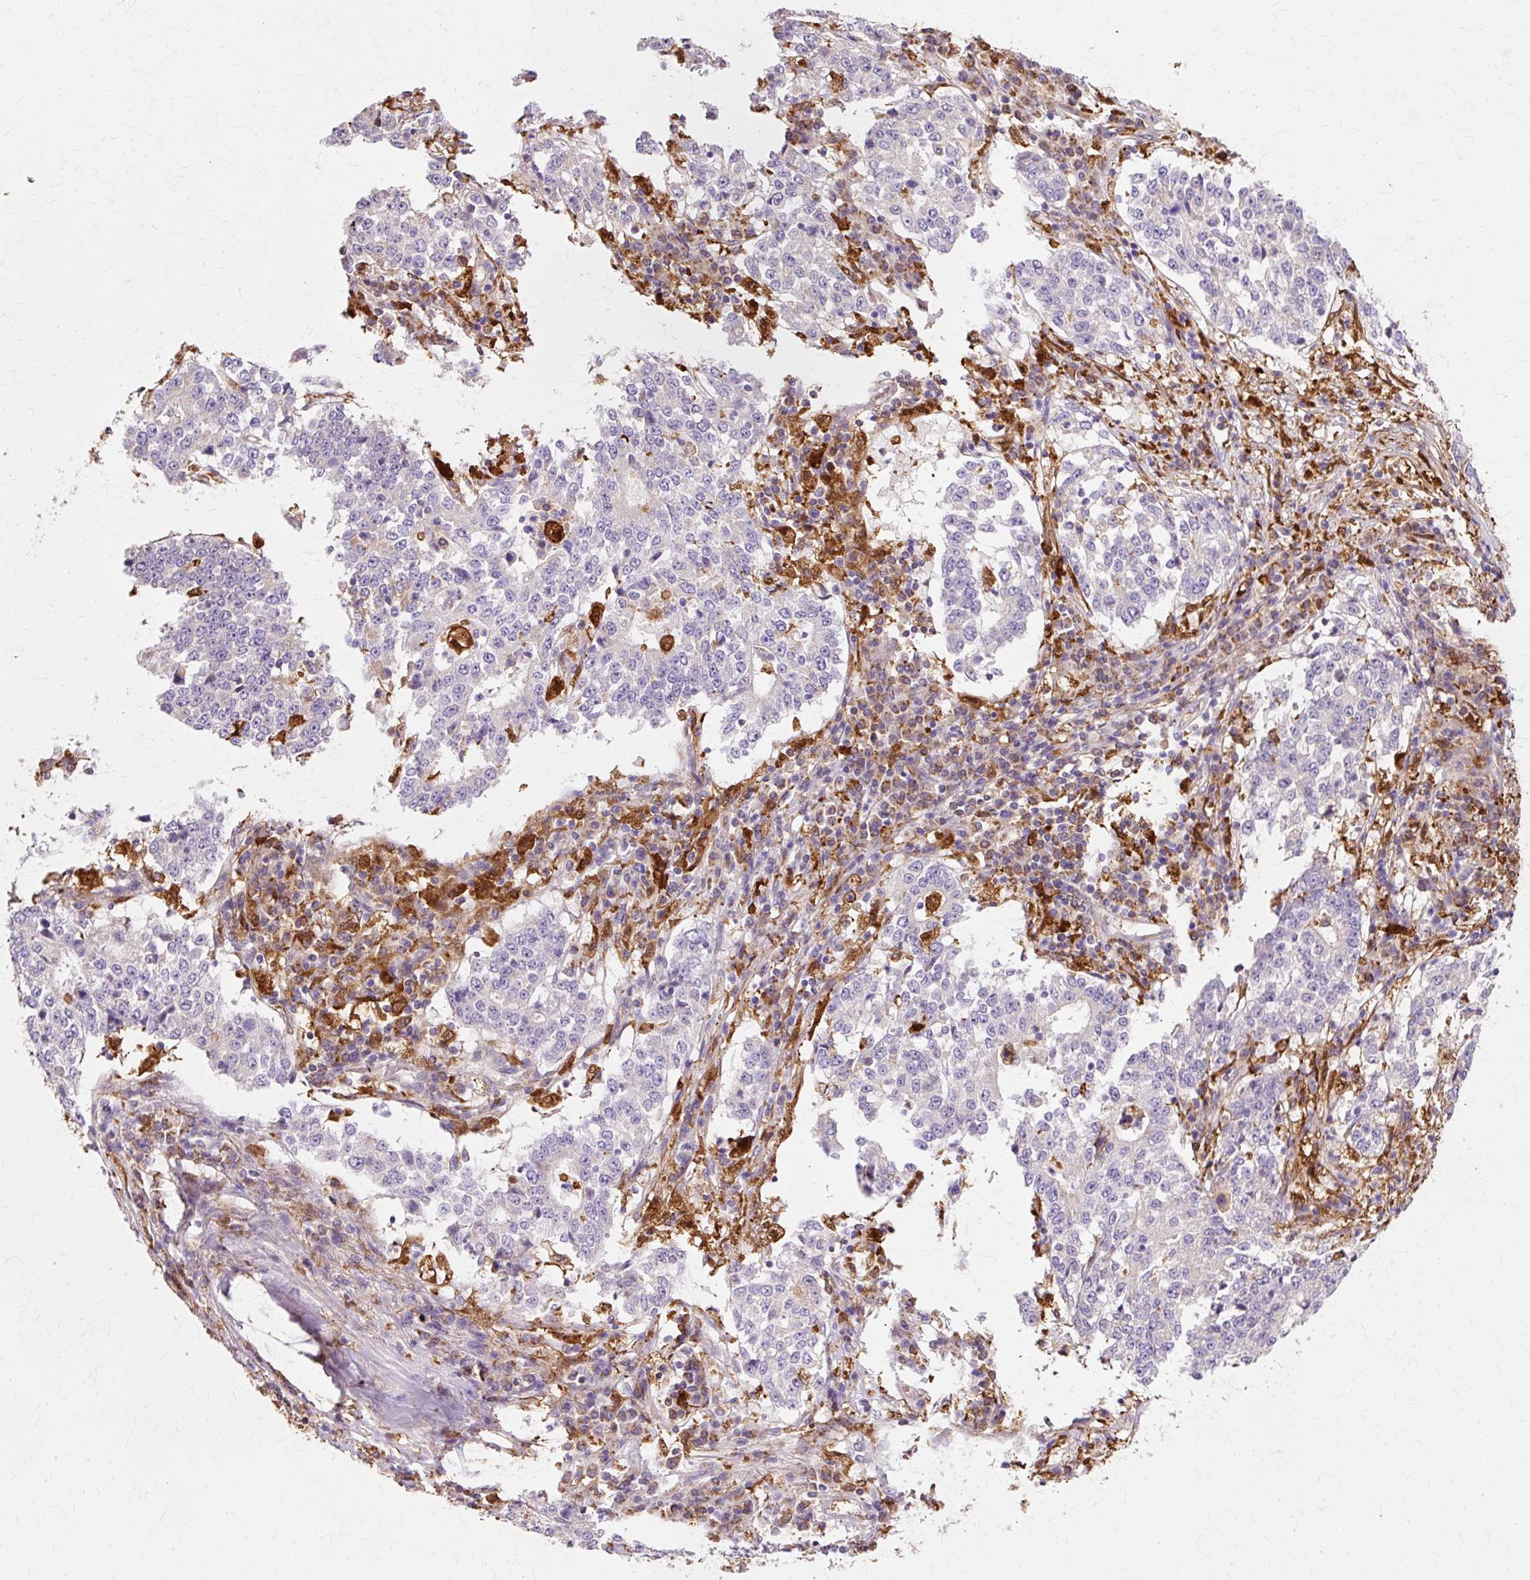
{"staining": {"intensity": "negative", "quantity": "none", "location": "none"}, "tissue": "stomach cancer", "cell_type": "Tumor cells", "image_type": "cancer", "snomed": [{"axis": "morphology", "description": "Adenocarcinoma, NOS"}, {"axis": "topography", "description": "Stomach"}], "caption": "Stomach cancer (adenocarcinoma) was stained to show a protein in brown. There is no significant expression in tumor cells. (DAB (3,3'-diaminobenzidine) immunohistochemistry (IHC), high magnification).", "gene": "GPX1", "patient": {"sex": "male", "age": 59}}